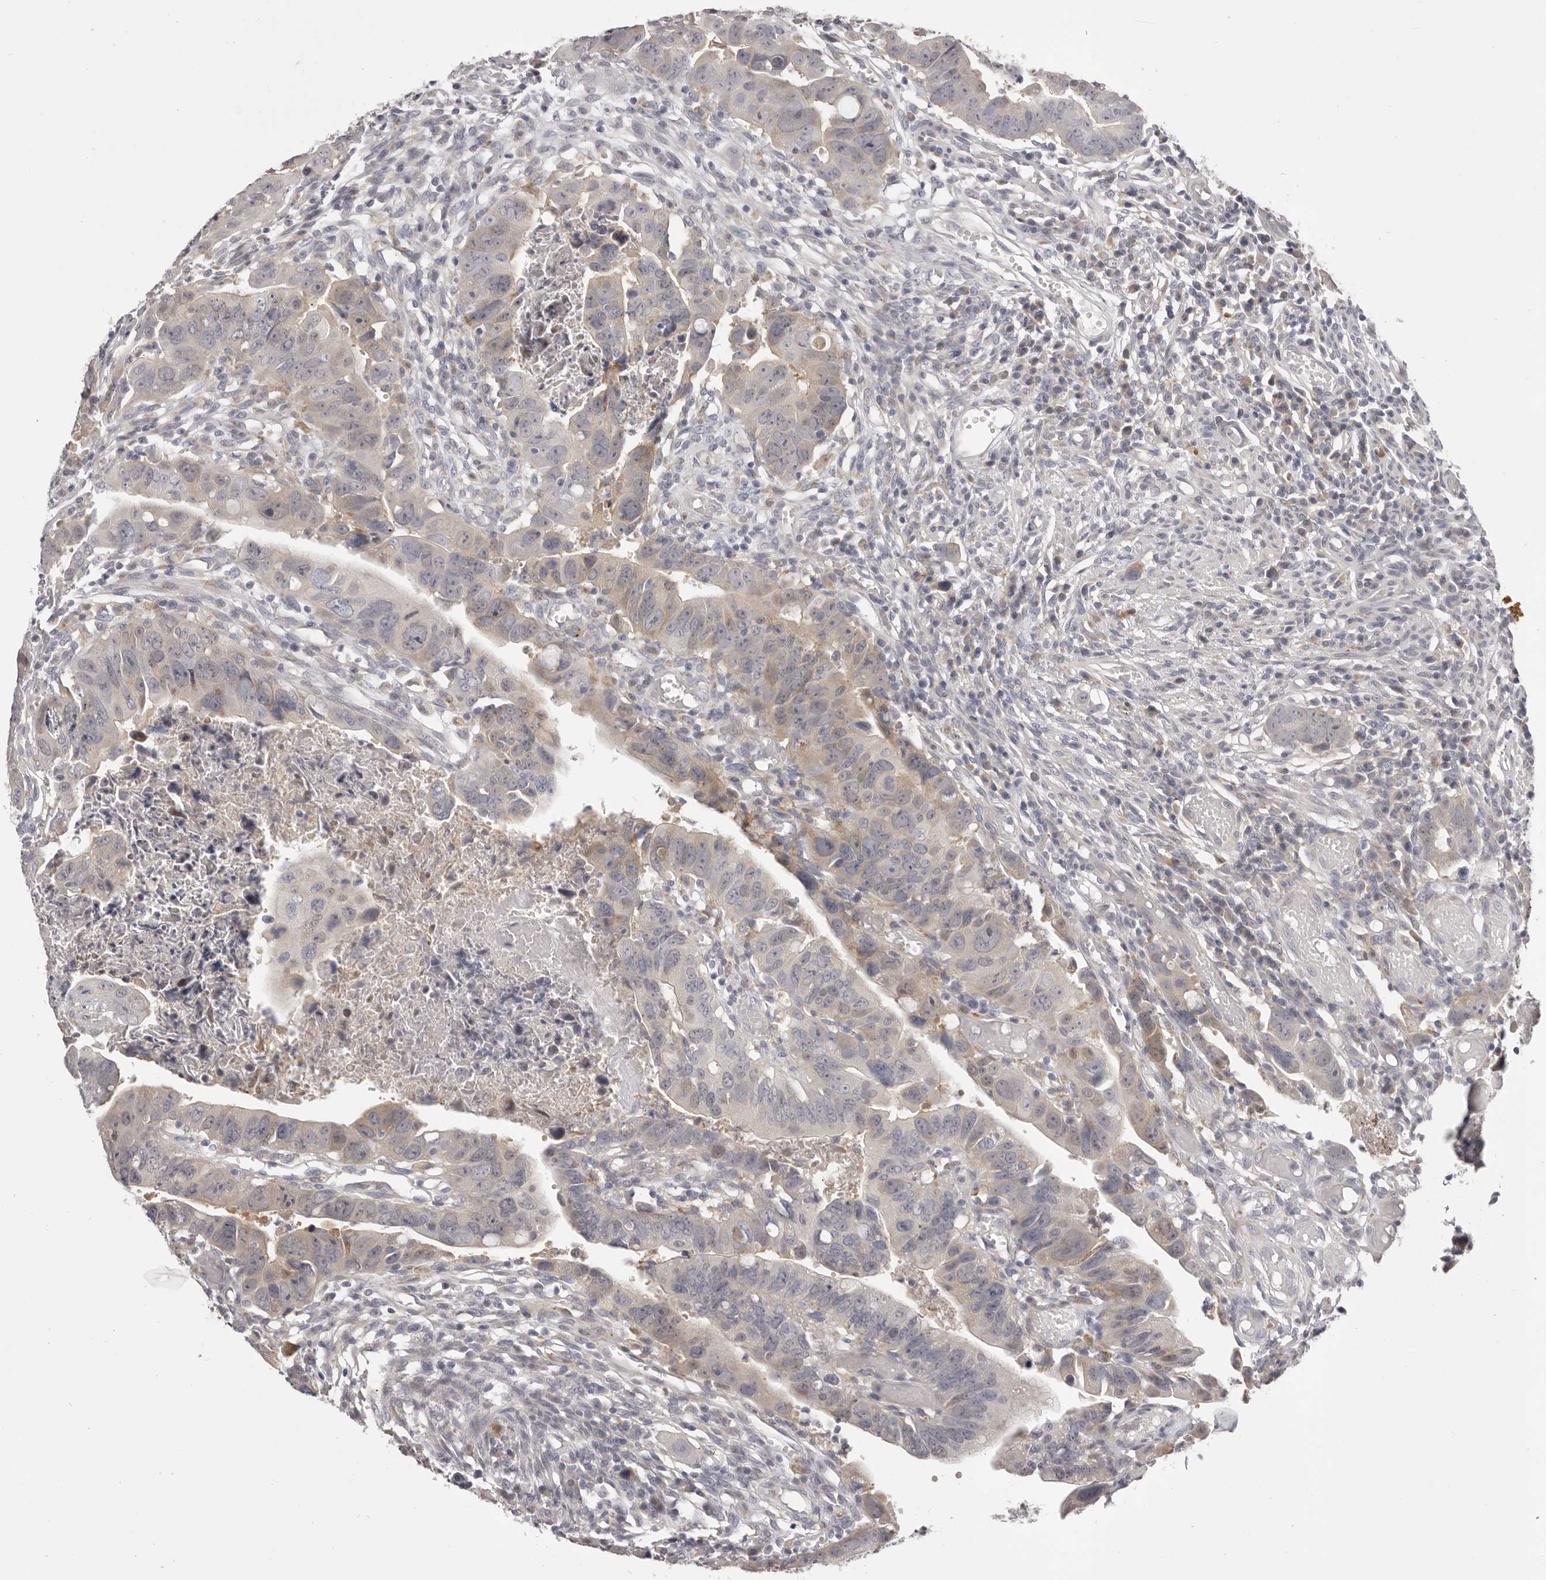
{"staining": {"intensity": "weak", "quantity": "<25%", "location": "cytoplasmic/membranous"}, "tissue": "colorectal cancer", "cell_type": "Tumor cells", "image_type": "cancer", "snomed": [{"axis": "morphology", "description": "Adenocarcinoma, NOS"}, {"axis": "topography", "description": "Rectum"}], "caption": "The immunohistochemistry (IHC) micrograph has no significant positivity in tumor cells of colorectal cancer tissue. (IHC, brightfield microscopy, high magnification).", "gene": "OTUD3", "patient": {"sex": "female", "age": 65}}